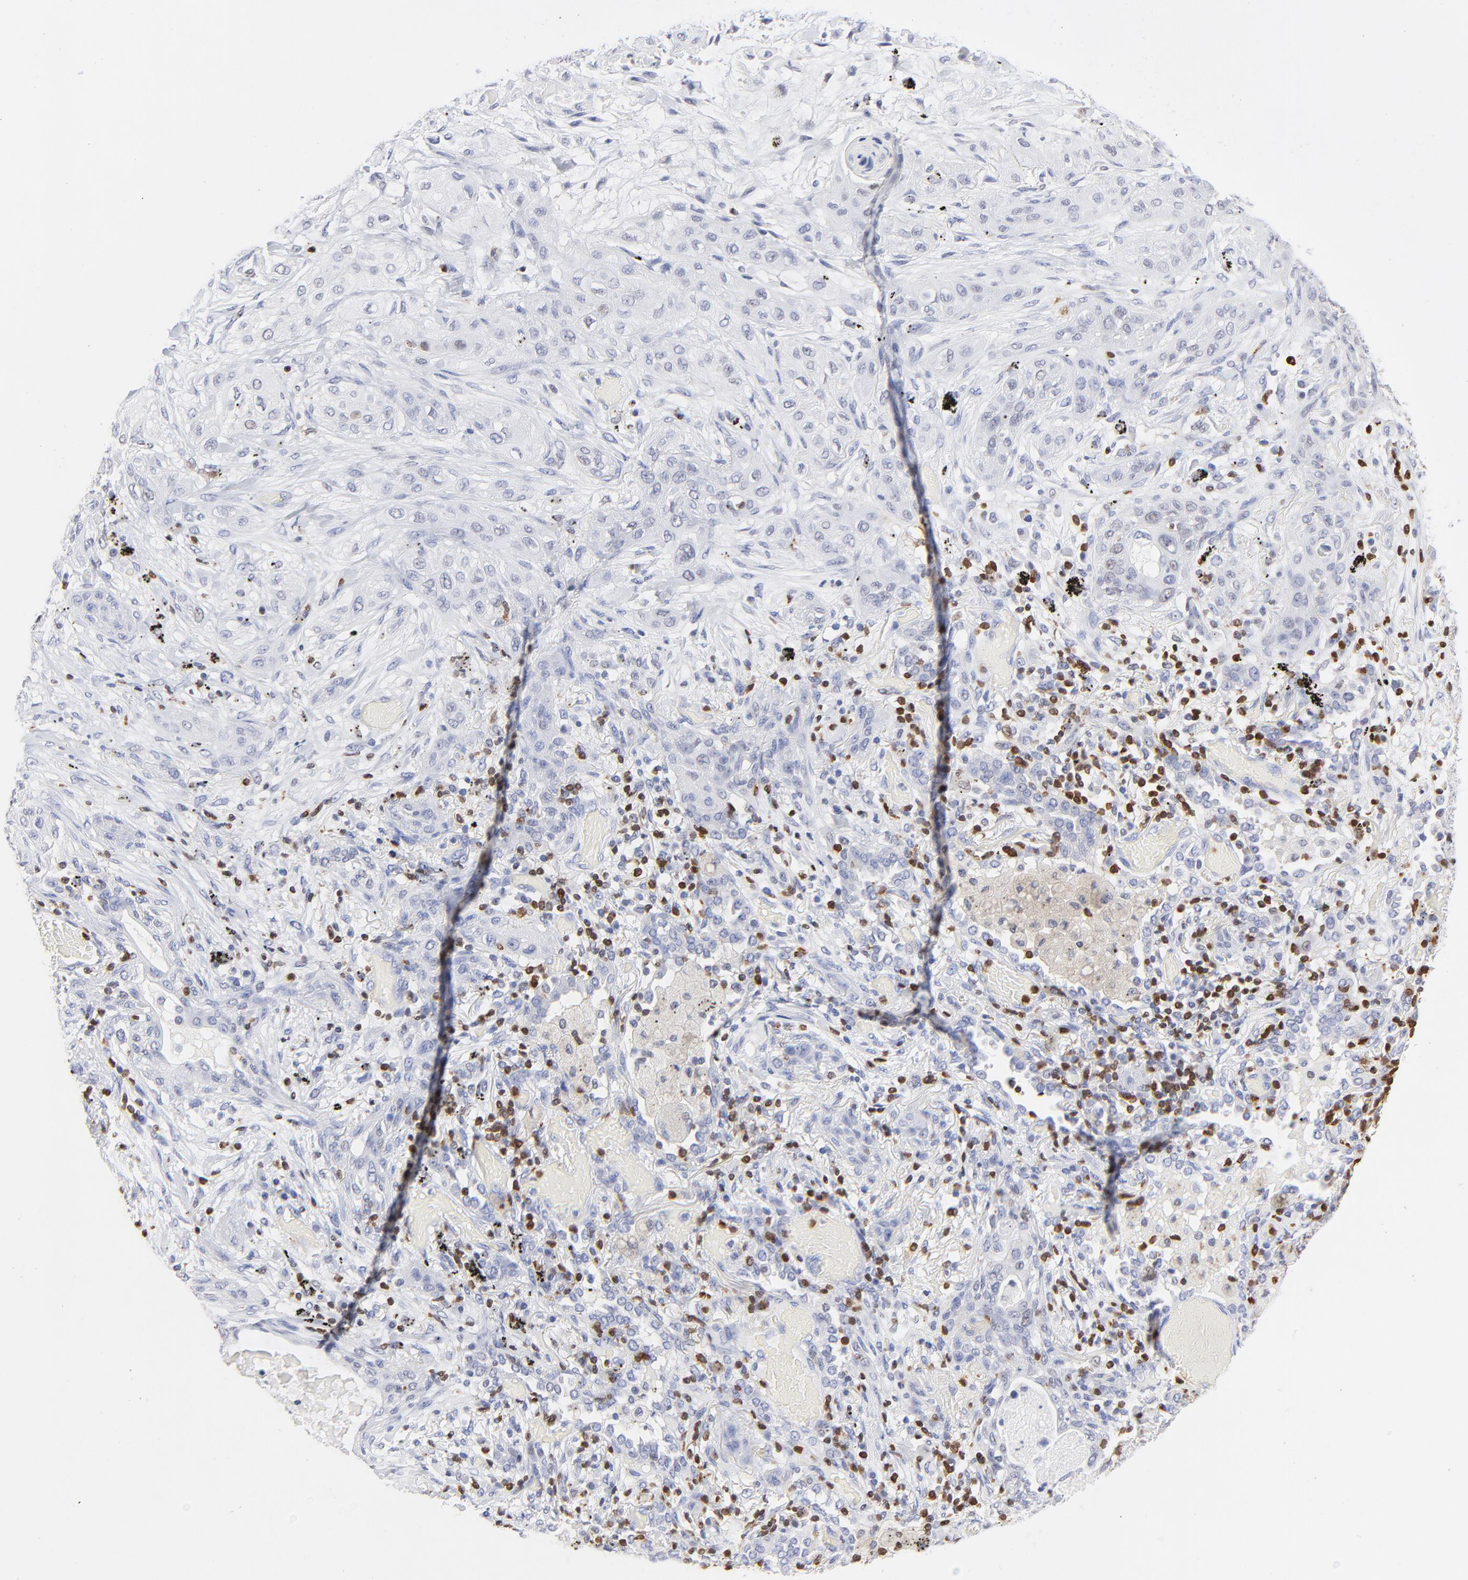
{"staining": {"intensity": "negative", "quantity": "none", "location": "none"}, "tissue": "lung cancer", "cell_type": "Tumor cells", "image_type": "cancer", "snomed": [{"axis": "morphology", "description": "Squamous cell carcinoma, NOS"}, {"axis": "topography", "description": "Lung"}], "caption": "Photomicrograph shows no significant protein expression in tumor cells of squamous cell carcinoma (lung).", "gene": "ZAP70", "patient": {"sex": "female", "age": 47}}